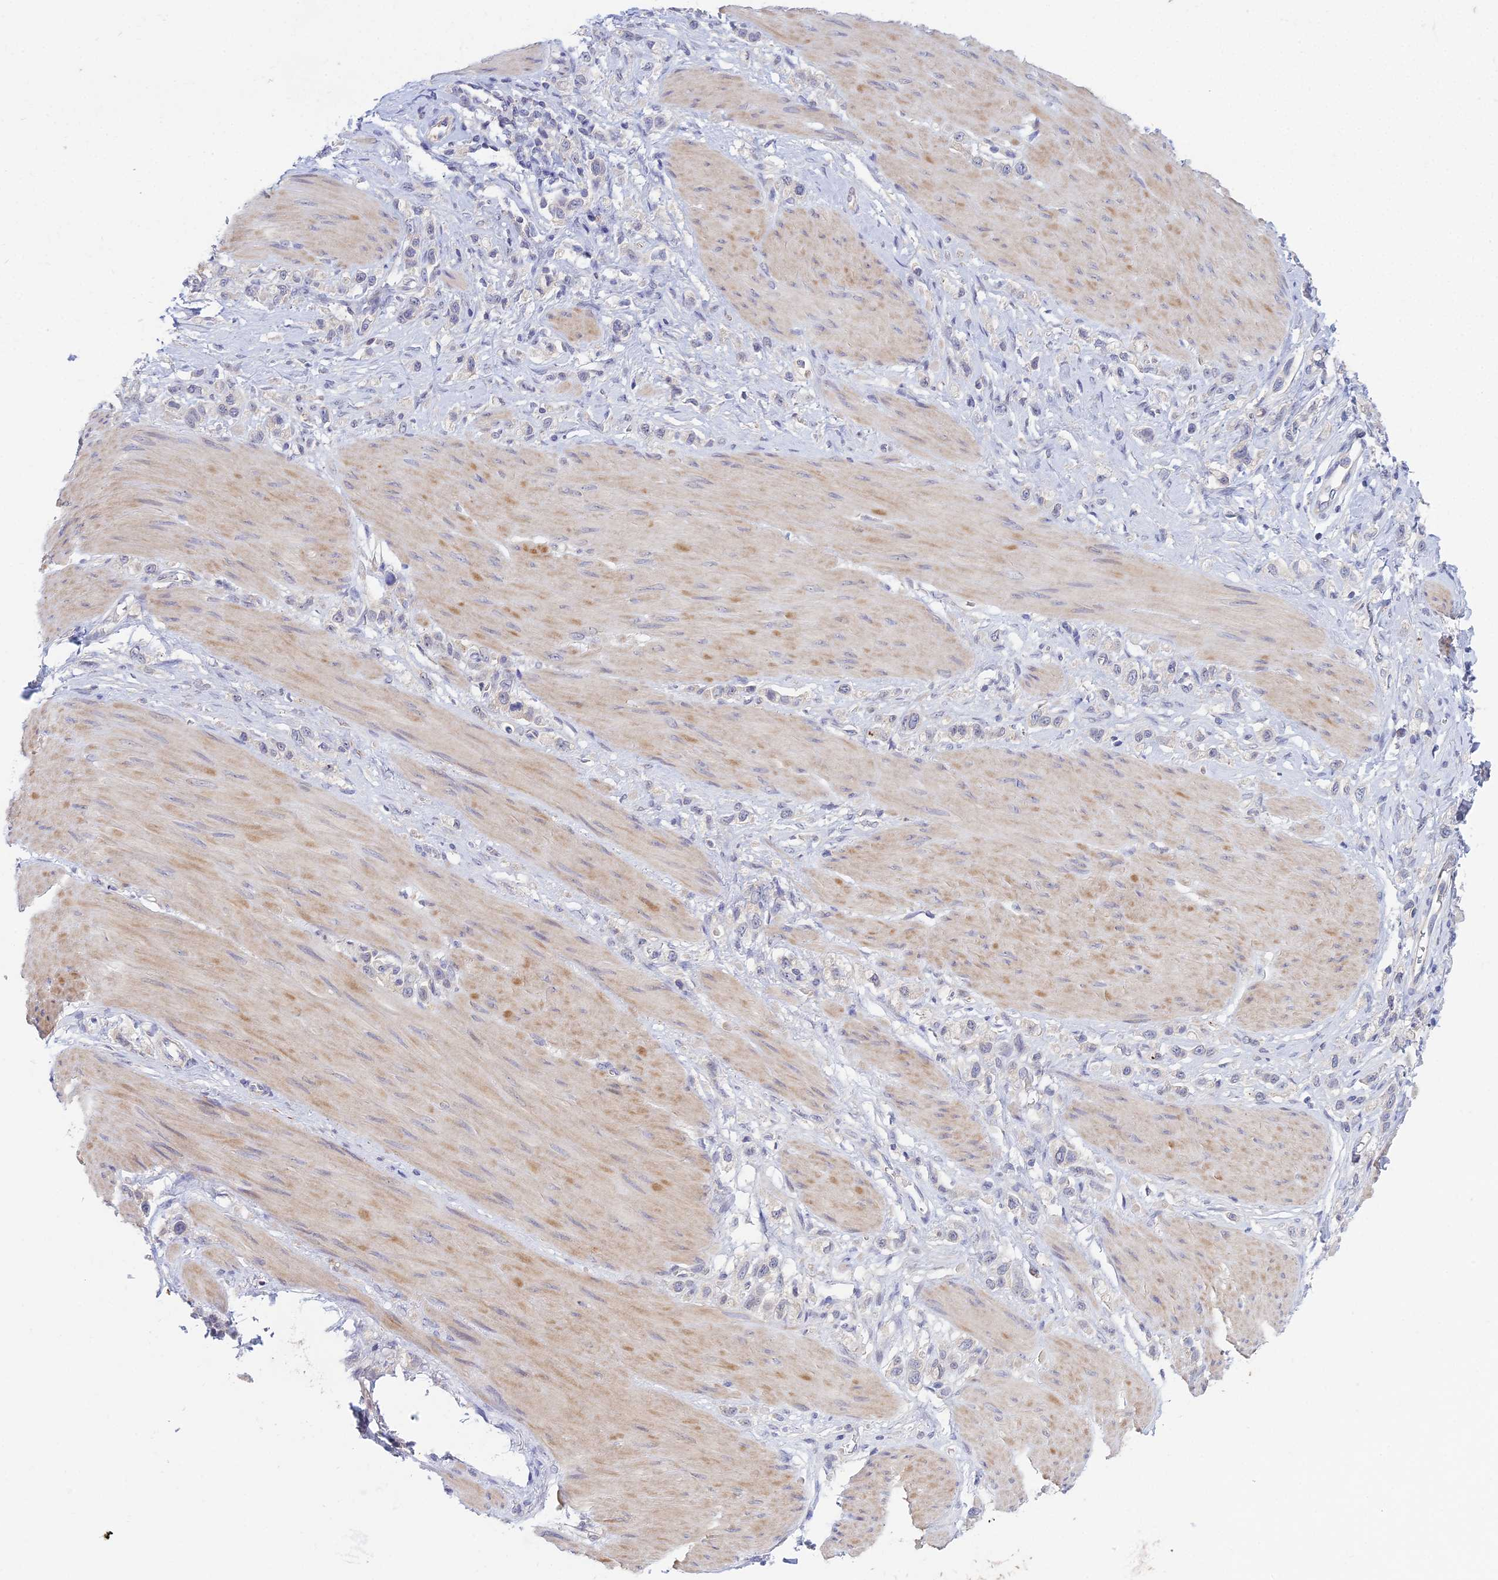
{"staining": {"intensity": "negative", "quantity": "none", "location": "none"}, "tissue": "stomach cancer", "cell_type": "Tumor cells", "image_type": "cancer", "snomed": [{"axis": "morphology", "description": "Adenocarcinoma, NOS"}, {"axis": "topography", "description": "Stomach"}], "caption": "An immunohistochemistry image of stomach cancer is shown. There is no staining in tumor cells of stomach cancer.", "gene": "METTL26", "patient": {"sex": "female", "age": 65}}